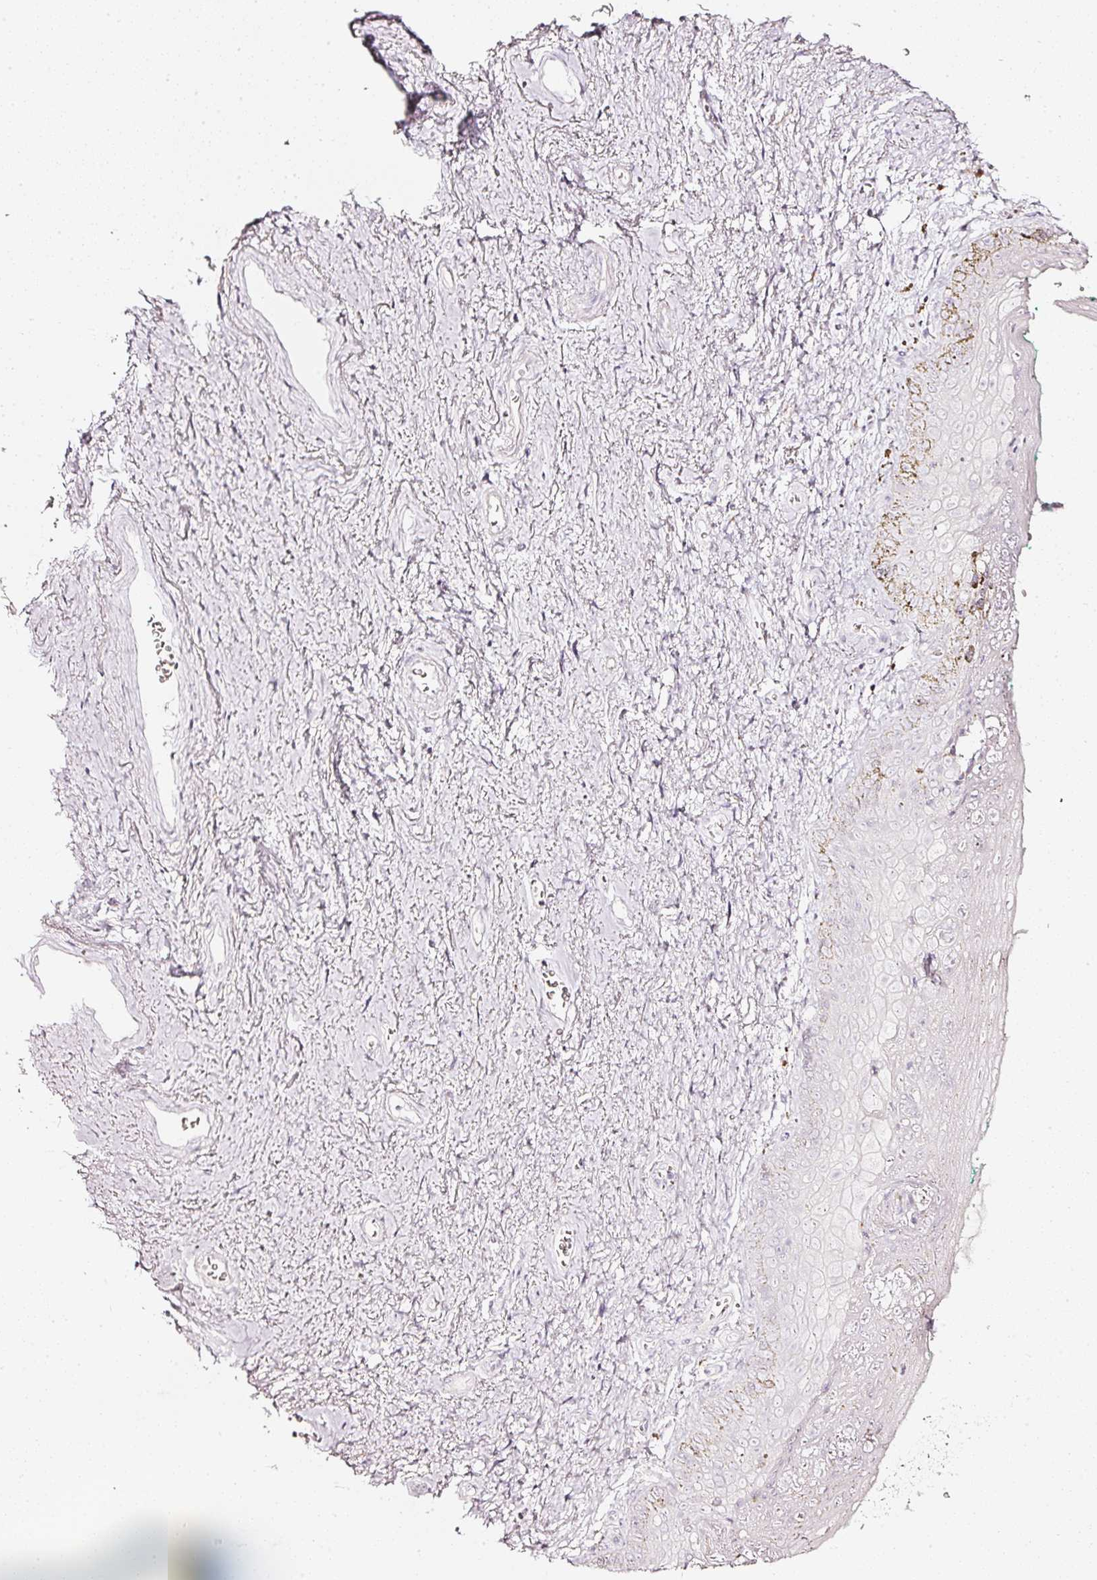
{"staining": {"intensity": "negative", "quantity": "none", "location": "none"}, "tissue": "vagina", "cell_type": "Squamous epithelial cells", "image_type": "normal", "snomed": [{"axis": "morphology", "description": "Normal tissue, NOS"}, {"axis": "topography", "description": "Vulva"}, {"axis": "topography", "description": "Vagina"}, {"axis": "topography", "description": "Peripheral nerve tissue"}], "caption": "This is an immunohistochemistry photomicrograph of benign human vagina. There is no staining in squamous epithelial cells.", "gene": "SDF4", "patient": {"sex": "female", "age": 66}}